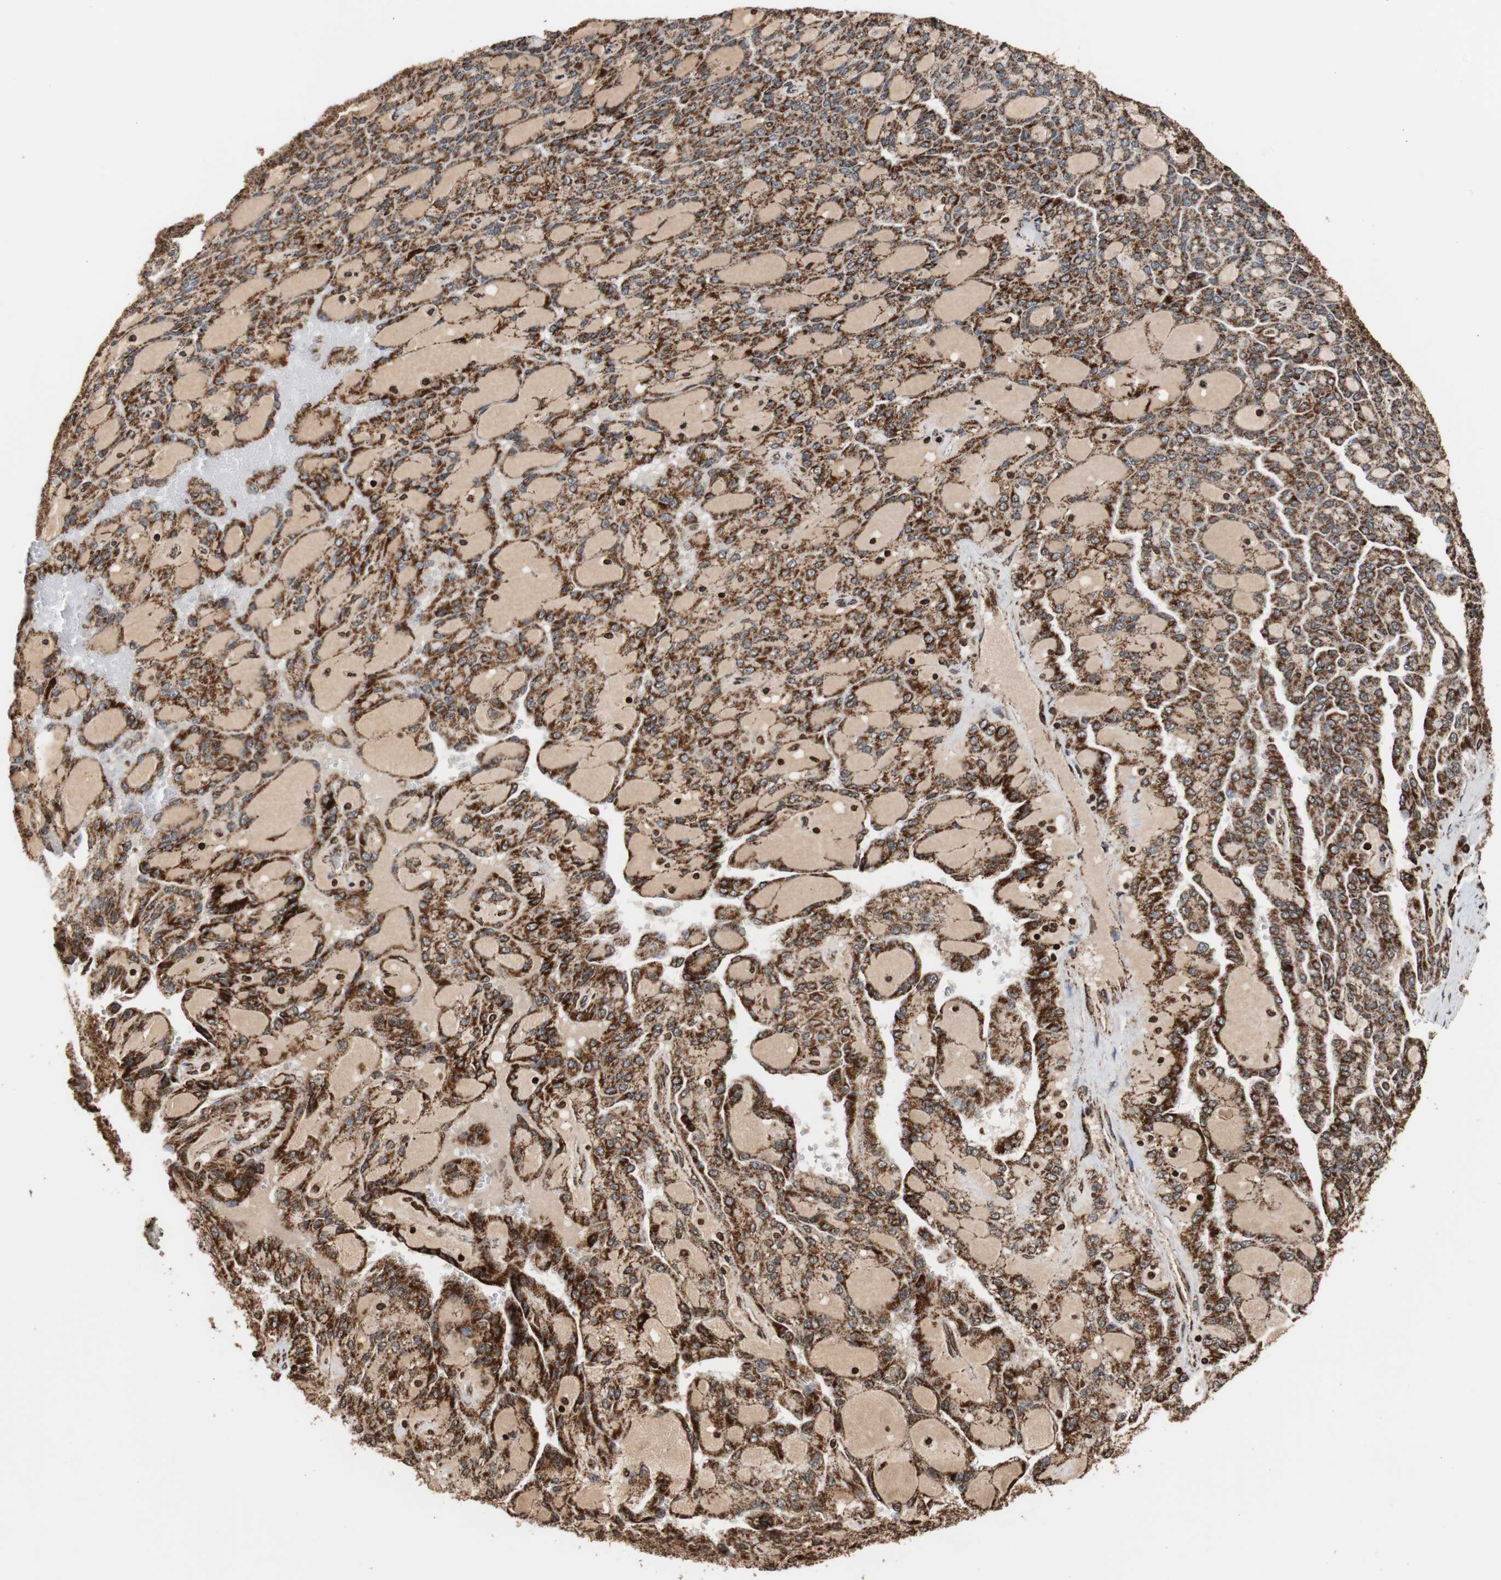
{"staining": {"intensity": "strong", "quantity": ">75%", "location": "cytoplasmic/membranous"}, "tissue": "renal cancer", "cell_type": "Tumor cells", "image_type": "cancer", "snomed": [{"axis": "morphology", "description": "Adenocarcinoma, NOS"}, {"axis": "topography", "description": "Kidney"}], "caption": "This histopathology image displays renal cancer stained with IHC to label a protein in brown. The cytoplasmic/membranous of tumor cells show strong positivity for the protein. Nuclei are counter-stained blue.", "gene": "HSPA9", "patient": {"sex": "male", "age": 63}}